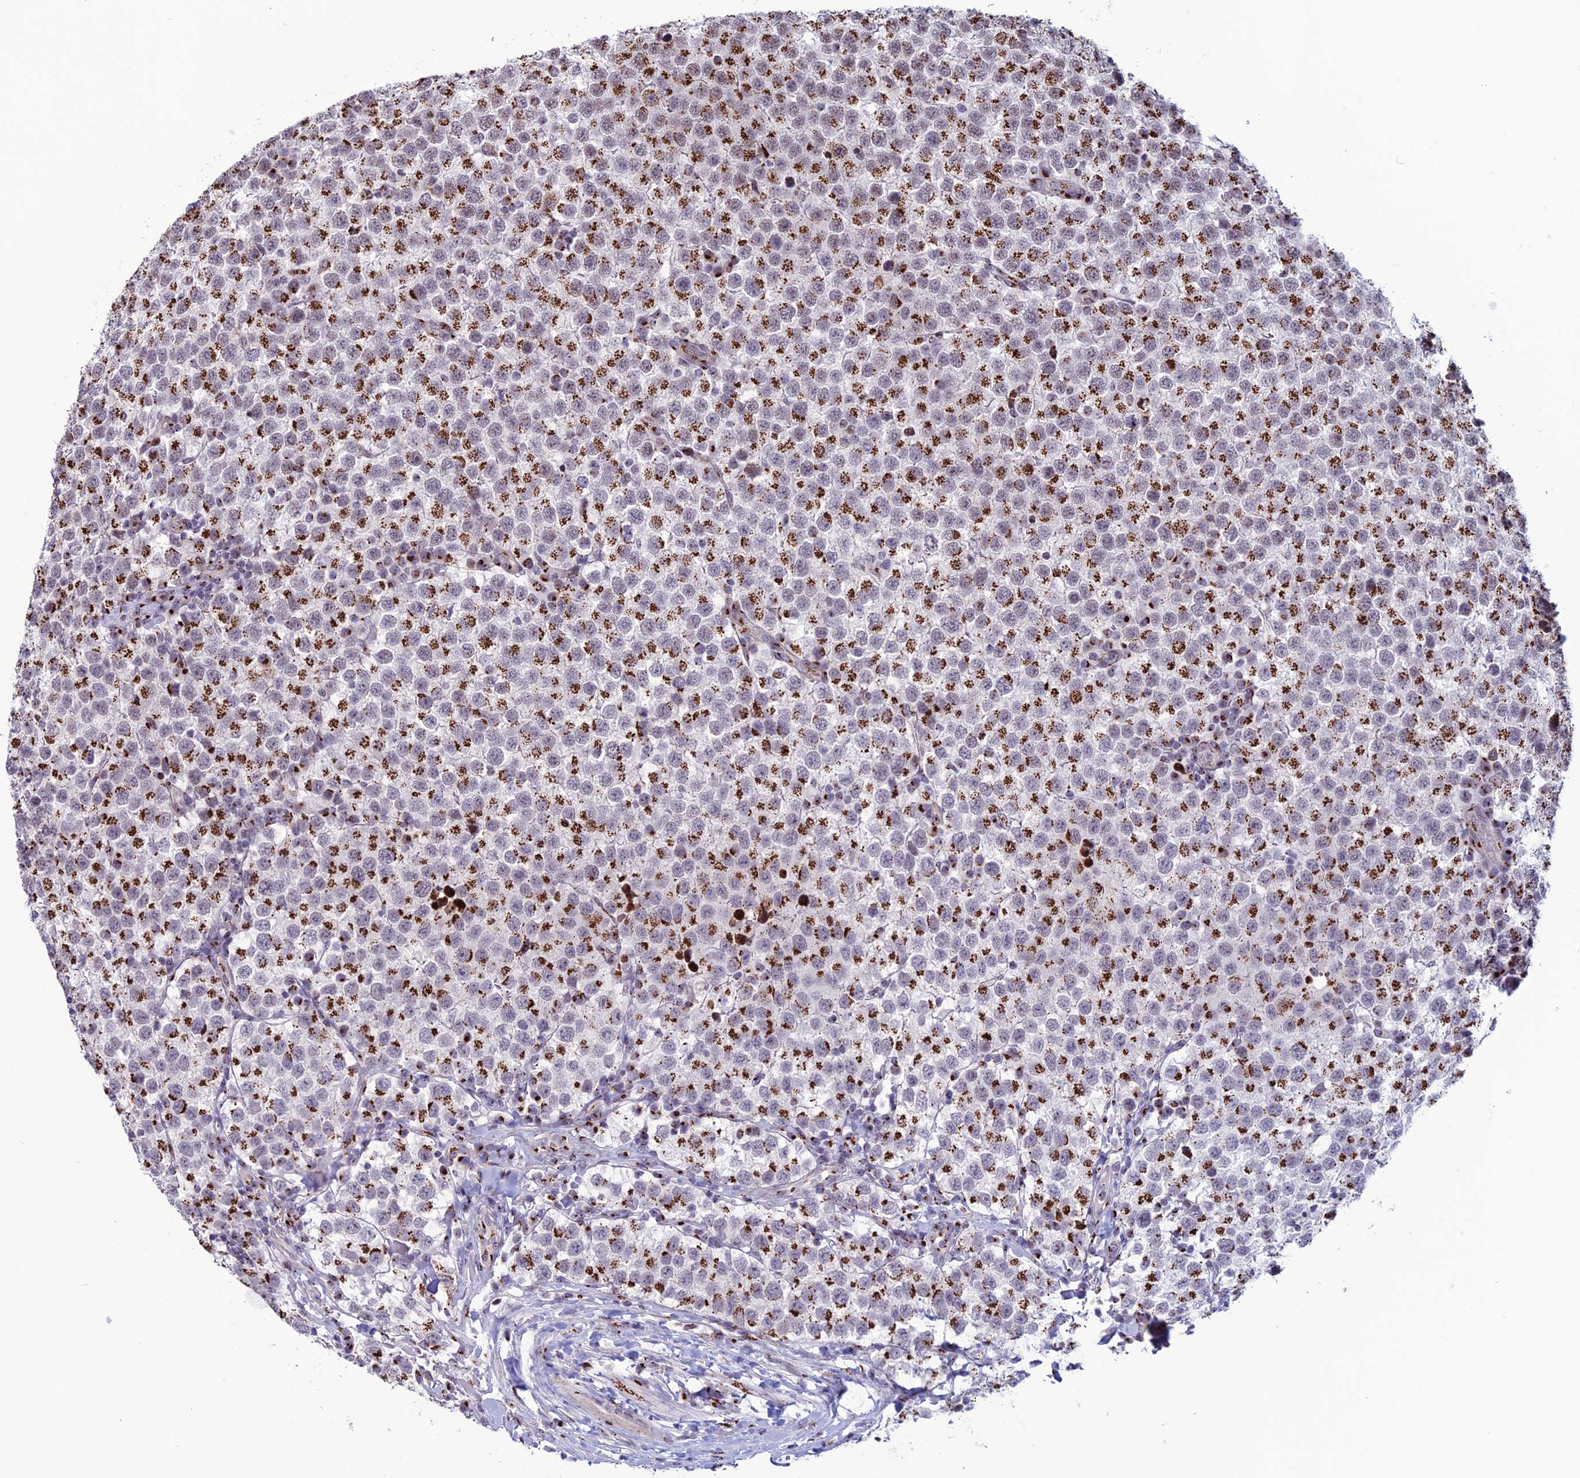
{"staining": {"intensity": "strong", "quantity": ">75%", "location": "cytoplasmic/membranous"}, "tissue": "testis cancer", "cell_type": "Tumor cells", "image_type": "cancer", "snomed": [{"axis": "morphology", "description": "Seminoma, NOS"}, {"axis": "topography", "description": "Testis"}], "caption": "Testis seminoma stained with immunohistochemistry displays strong cytoplasmic/membranous staining in approximately >75% of tumor cells. The protein of interest is shown in brown color, while the nuclei are stained blue.", "gene": "PLEKHA4", "patient": {"sex": "male", "age": 34}}